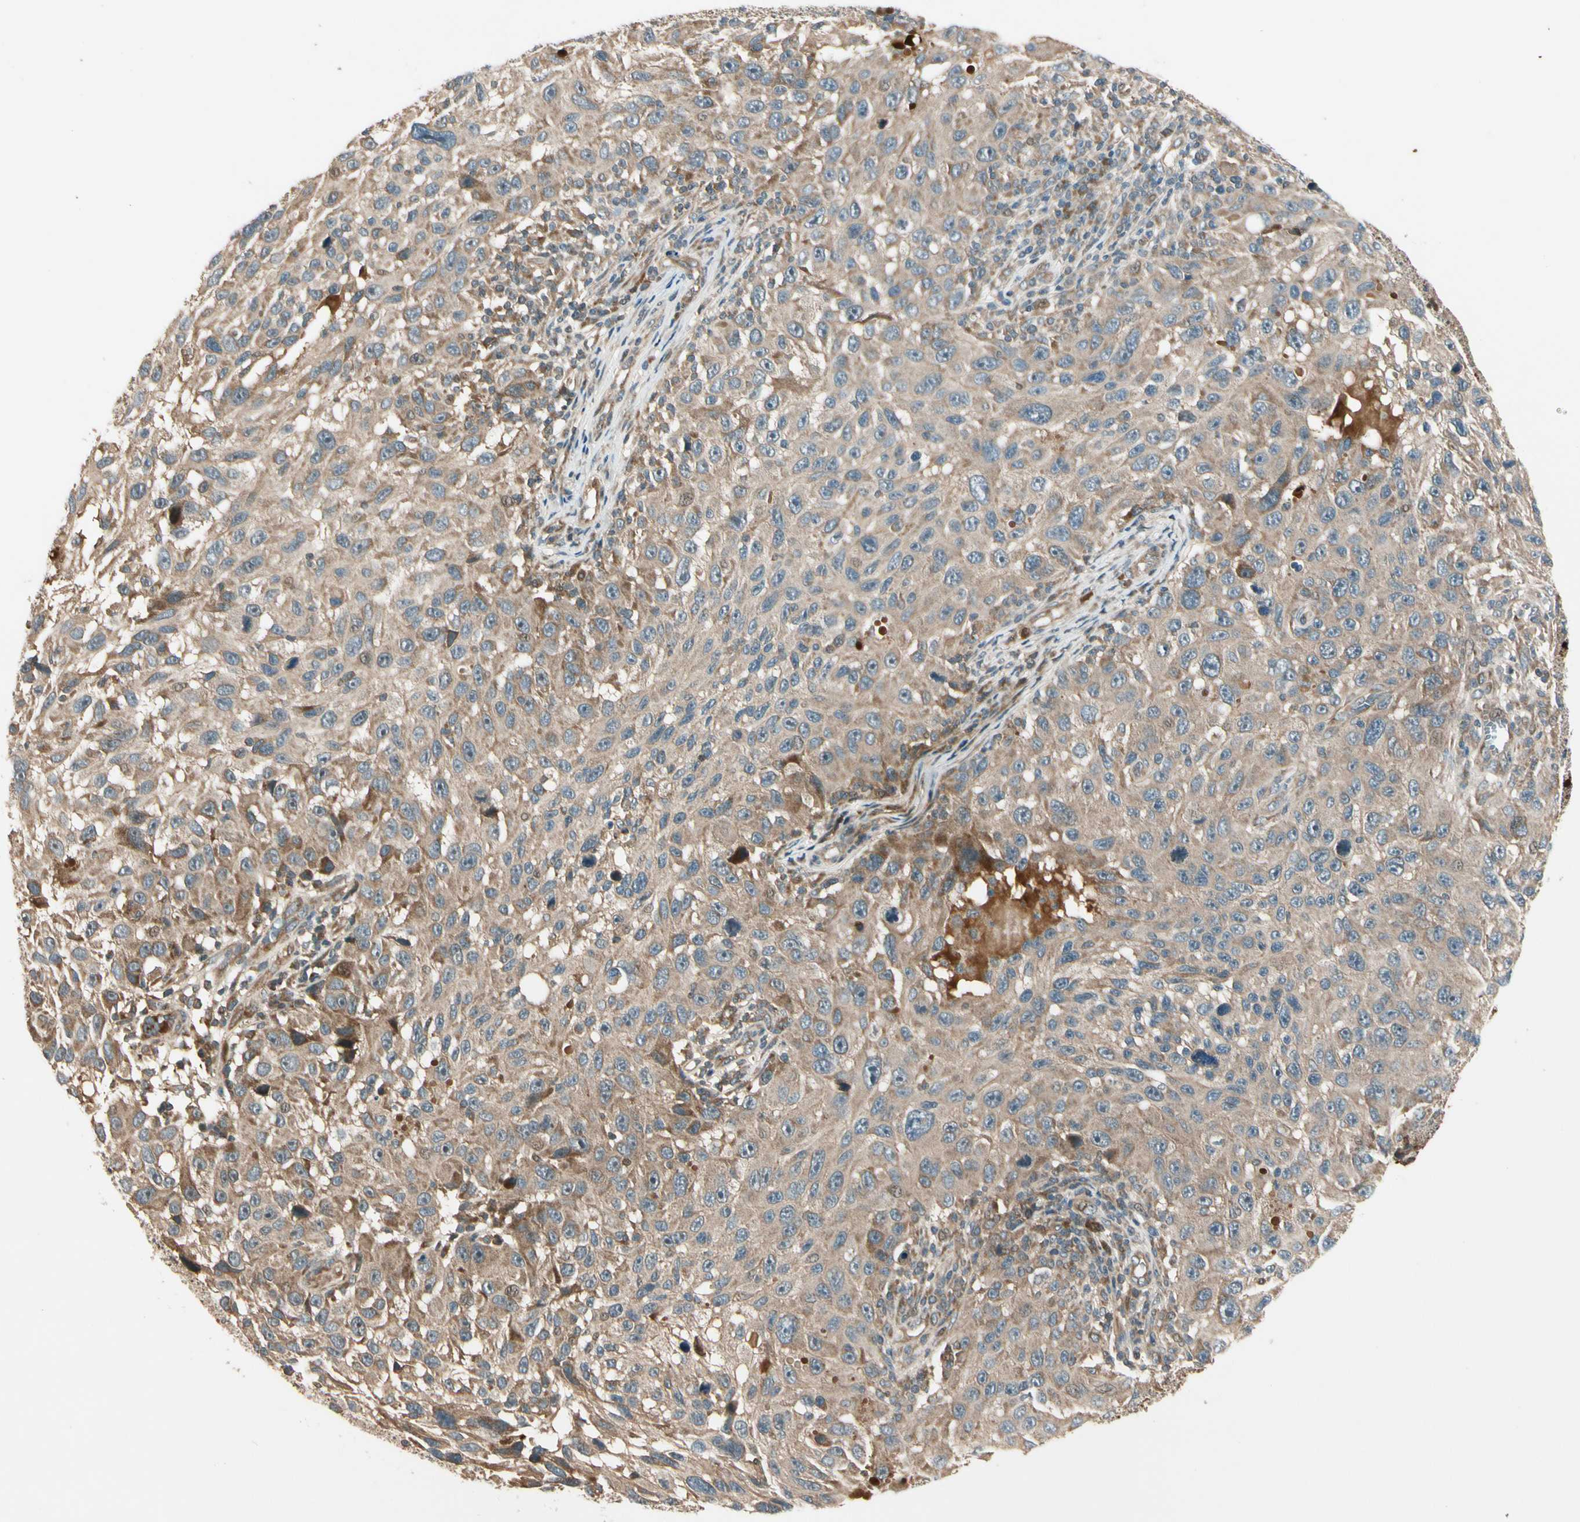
{"staining": {"intensity": "moderate", "quantity": ">75%", "location": "cytoplasmic/membranous"}, "tissue": "melanoma", "cell_type": "Tumor cells", "image_type": "cancer", "snomed": [{"axis": "morphology", "description": "Malignant melanoma, NOS"}, {"axis": "topography", "description": "Skin"}], "caption": "Malignant melanoma tissue reveals moderate cytoplasmic/membranous staining in about >75% of tumor cells, visualized by immunohistochemistry.", "gene": "ACVR1C", "patient": {"sex": "male", "age": 53}}